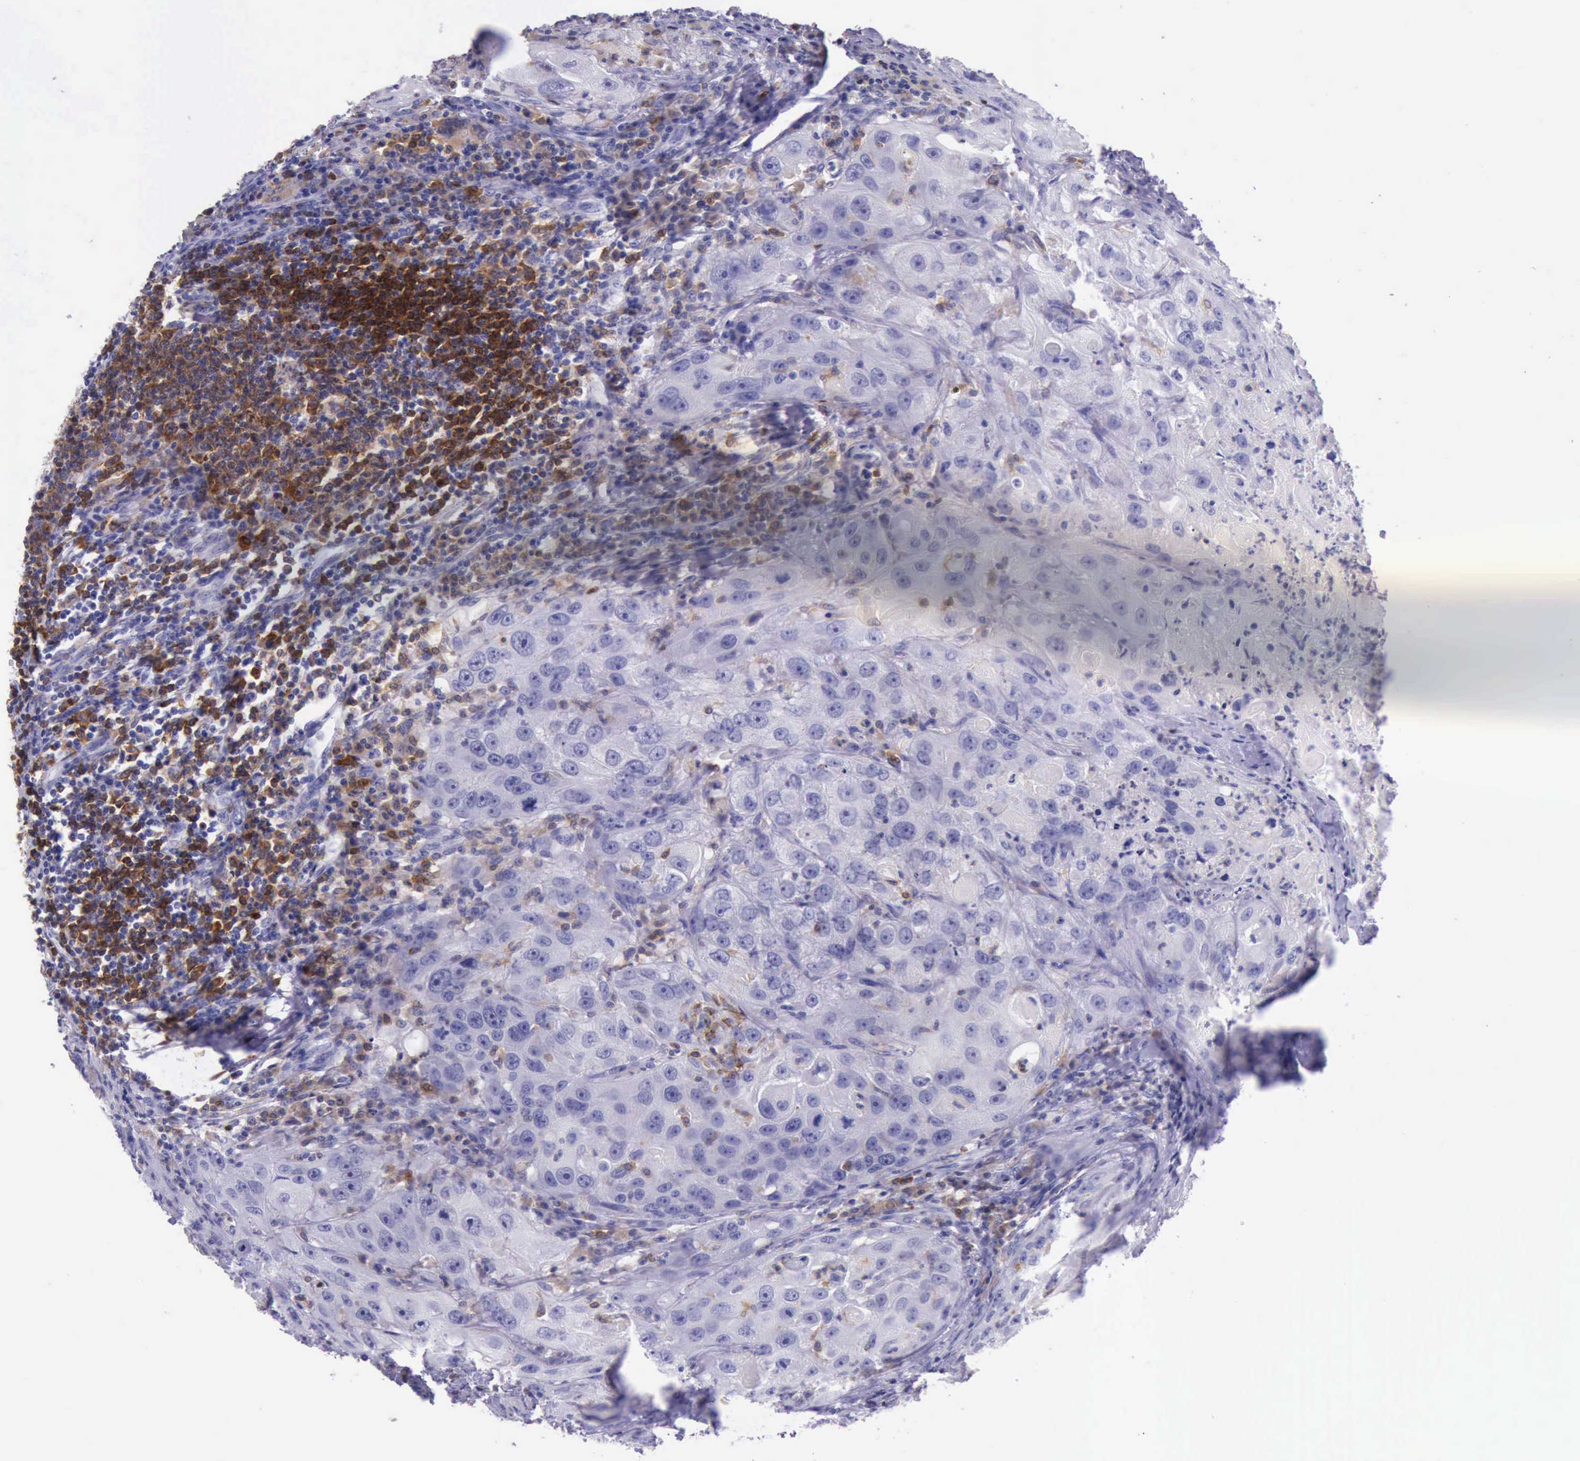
{"staining": {"intensity": "negative", "quantity": "none", "location": "none"}, "tissue": "head and neck cancer", "cell_type": "Tumor cells", "image_type": "cancer", "snomed": [{"axis": "morphology", "description": "Squamous cell carcinoma, NOS"}, {"axis": "topography", "description": "Head-Neck"}], "caption": "Tumor cells are negative for brown protein staining in squamous cell carcinoma (head and neck). The staining is performed using DAB brown chromogen with nuclei counter-stained in using hematoxylin.", "gene": "BTK", "patient": {"sex": "male", "age": 64}}